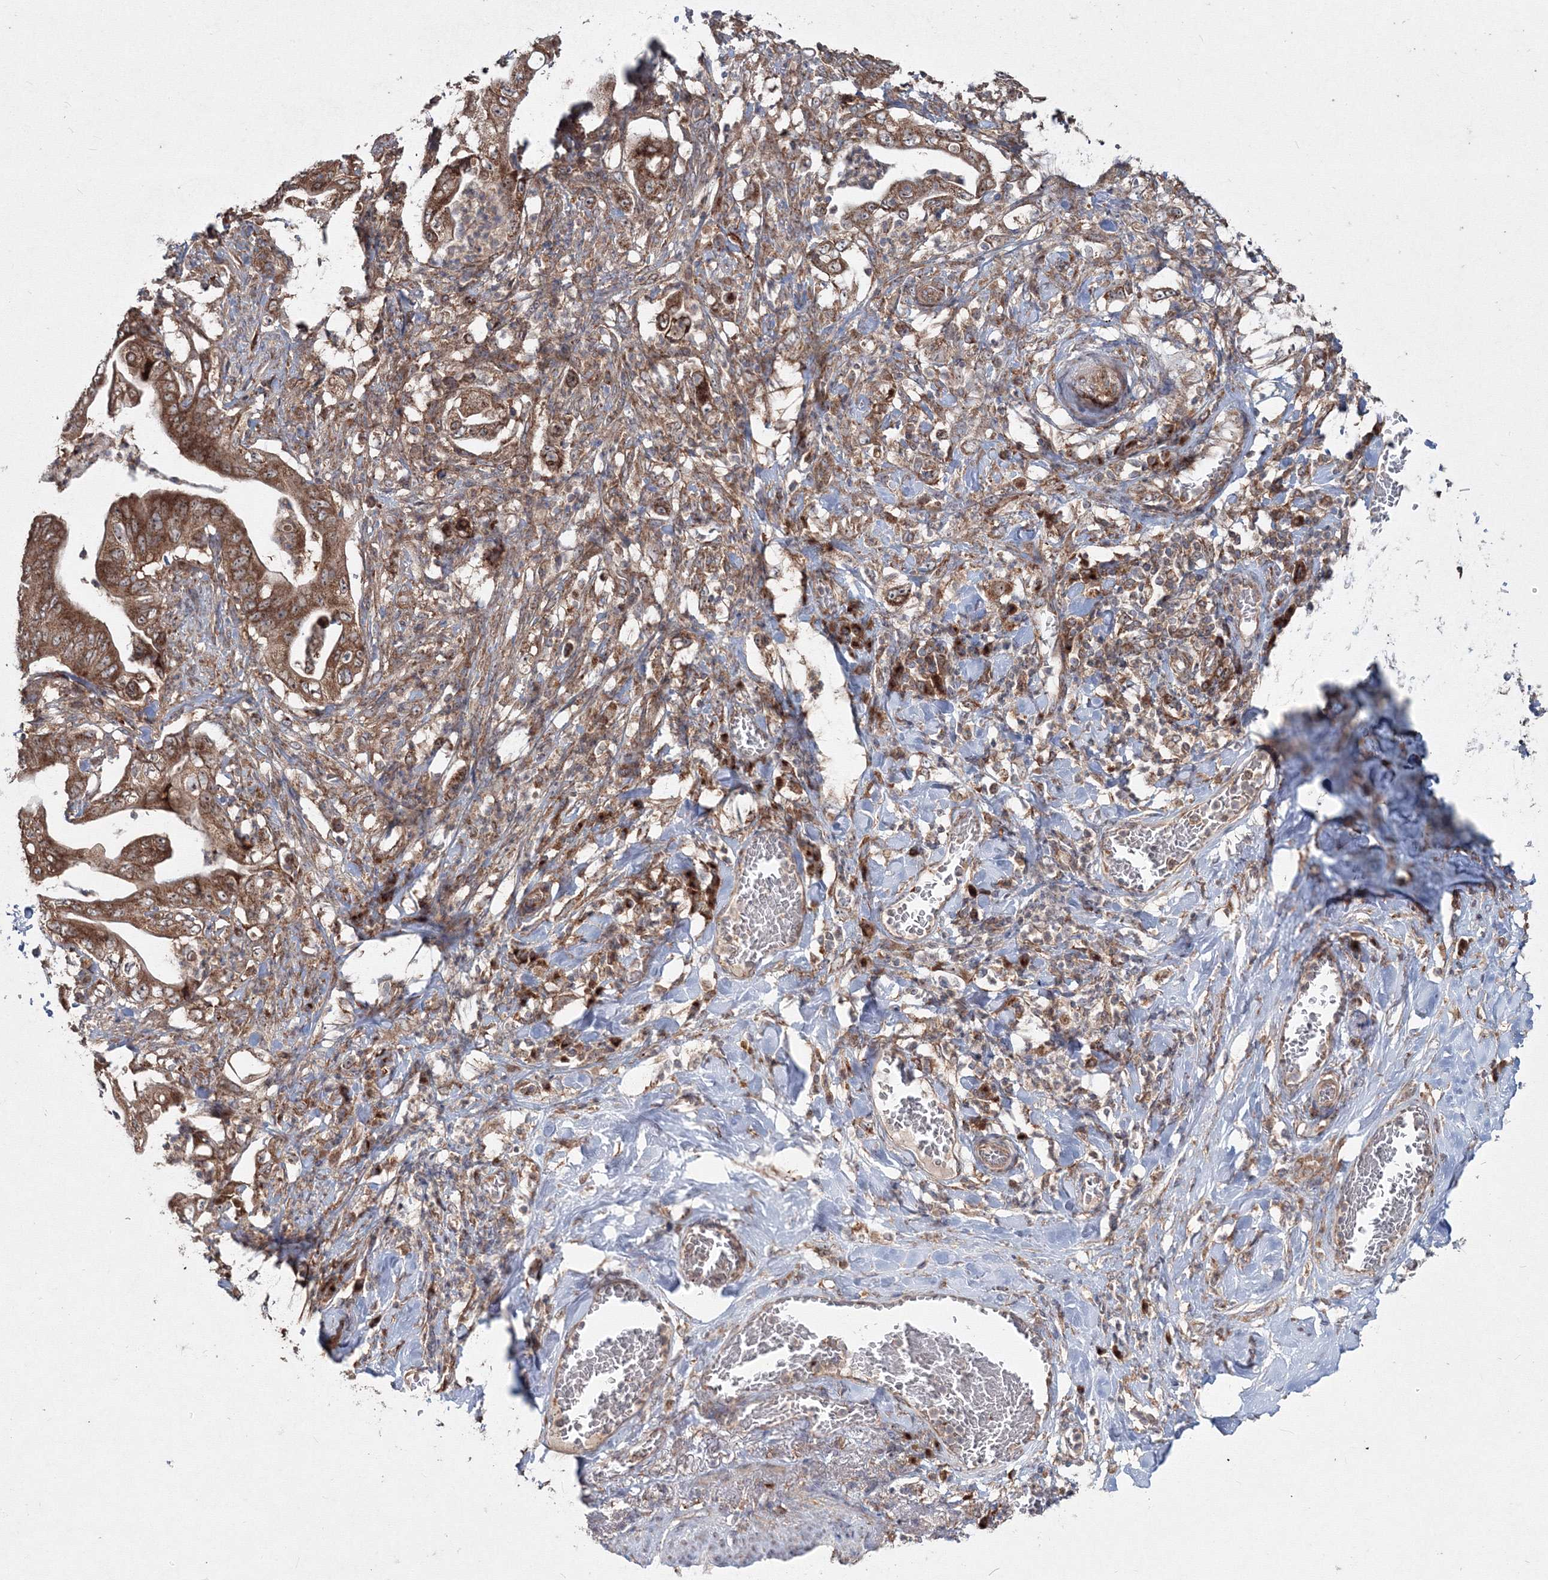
{"staining": {"intensity": "strong", "quantity": ">75%", "location": "cytoplasmic/membranous"}, "tissue": "stomach cancer", "cell_type": "Tumor cells", "image_type": "cancer", "snomed": [{"axis": "morphology", "description": "Adenocarcinoma, NOS"}, {"axis": "topography", "description": "Stomach"}], "caption": "Immunohistochemistry (IHC) (DAB (3,3'-diaminobenzidine)) staining of human stomach cancer (adenocarcinoma) shows strong cytoplasmic/membranous protein expression in approximately >75% of tumor cells.", "gene": "PEX13", "patient": {"sex": "female", "age": 73}}